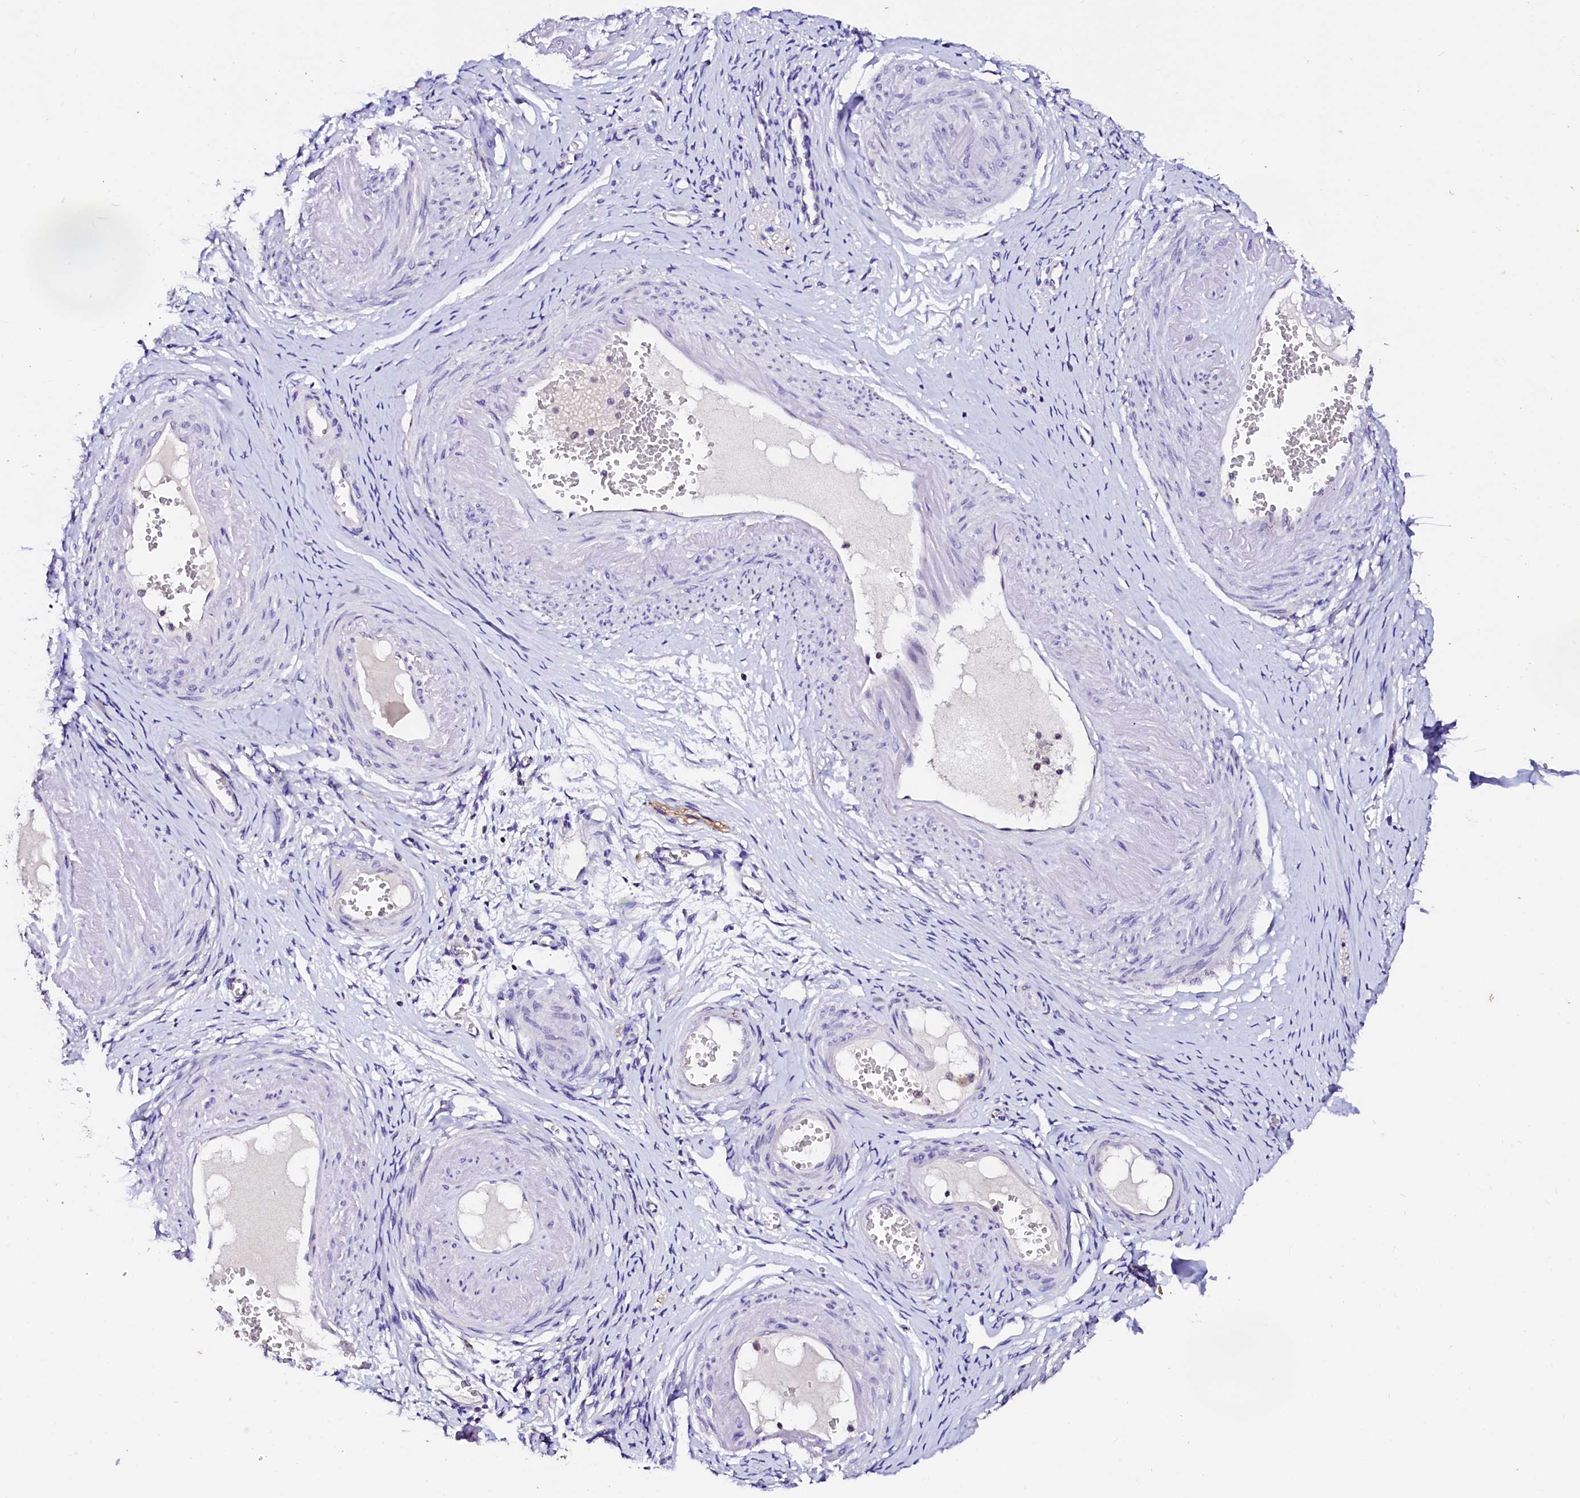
{"staining": {"intensity": "negative", "quantity": "none", "location": "none"}, "tissue": "adipose tissue", "cell_type": "Adipocytes", "image_type": "normal", "snomed": [{"axis": "morphology", "description": "Normal tissue, NOS"}, {"axis": "topography", "description": "Vascular tissue"}, {"axis": "topography", "description": "Fallopian tube"}, {"axis": "topography", "description": "Ovary"}], "caption": "A photomicrograph of adipose tissue stained for a protein shows no brown staining in adipocytes. (Brightfield microscopy of DAB (3,3'-diaminobenzidine) IHC at high magnification).", "gene": "NALF1", "patient": {"sex": "female", "age": 67}}